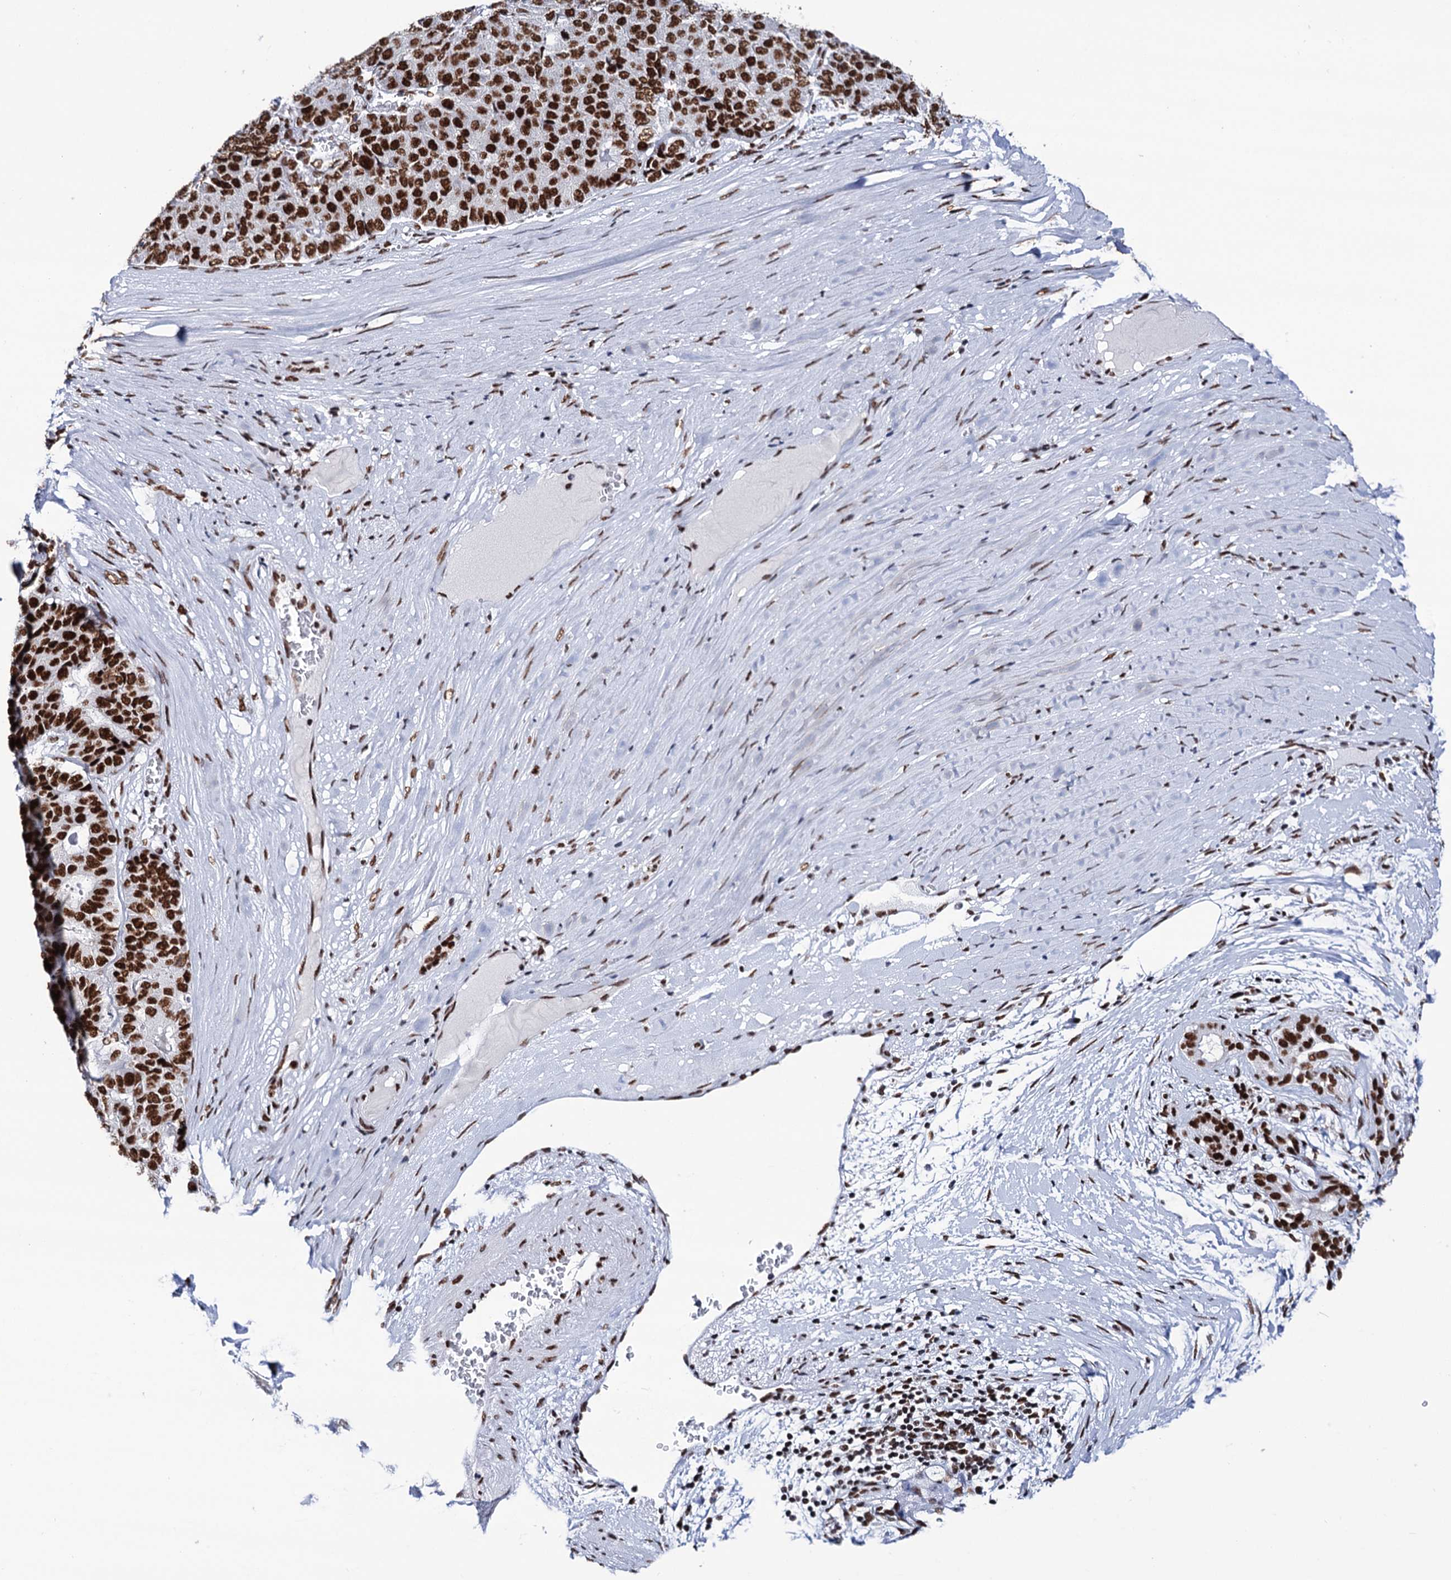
{"staining": {"intensity": "strong", "quantity": ">75%", "location": "nuclear"}, "tissue": "pancreatic cancer", "cell_type": "Tumor cells", "image_type": "cancer", "snomed": [{"axis": "morphology", "description": "Adenocarcinoma, NOS"}, {"axis": "topography", "description": "Pancreas"}], "caption": "Immunohistochemical staining of adenocarcinoma (pancreatic) demonstrates high levels of strong nuclear expression in about >75% of tumor cells. (DAB (3,3'-diaminobenzidine) IHC, brown staining for protein, blue staining for nuclei).", "gene": "MATR3", "patient": {"sex": "male", "age": 50}}